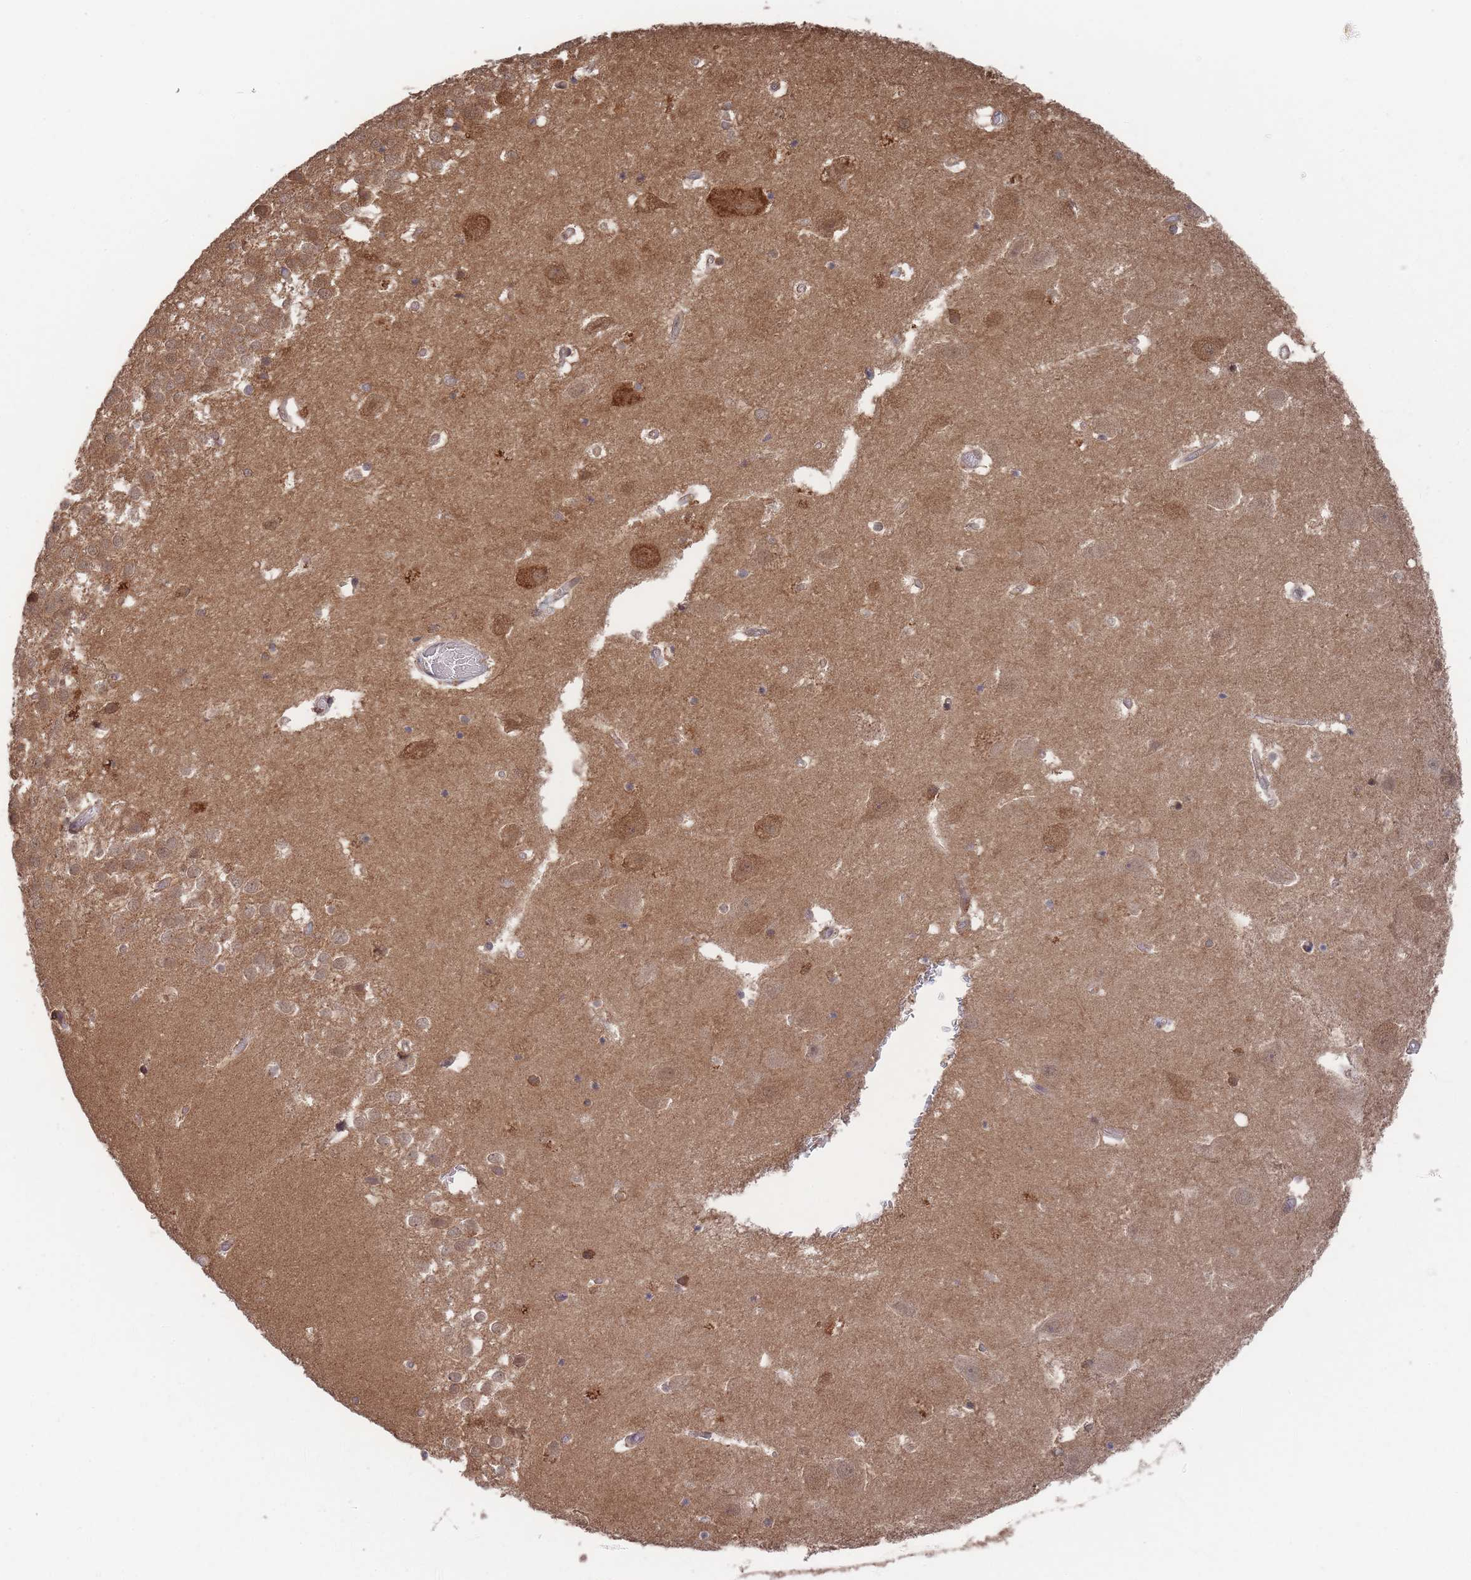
{"staining": {"intensity": "moderate", "quantity": "<25%", "location": "cytoplasmic/membranous"}, "tissue": "hippocampus", "cell_type": "Glial cells", "image_type": "normal", "snomed": [{"axis": "morphology", "description": "Normal tissue, NOS"}, {"axis": "topography", "description": "Hippocampus"}], "caption": "A brown stain highlights moderate cytoplasmic/membranous staining of a protein in glial cells of unremarkable human hippocampus. Nuclei are stained in blue.", "gene": "SF3B1", "patient": {"sex": "female", "age": 52}}